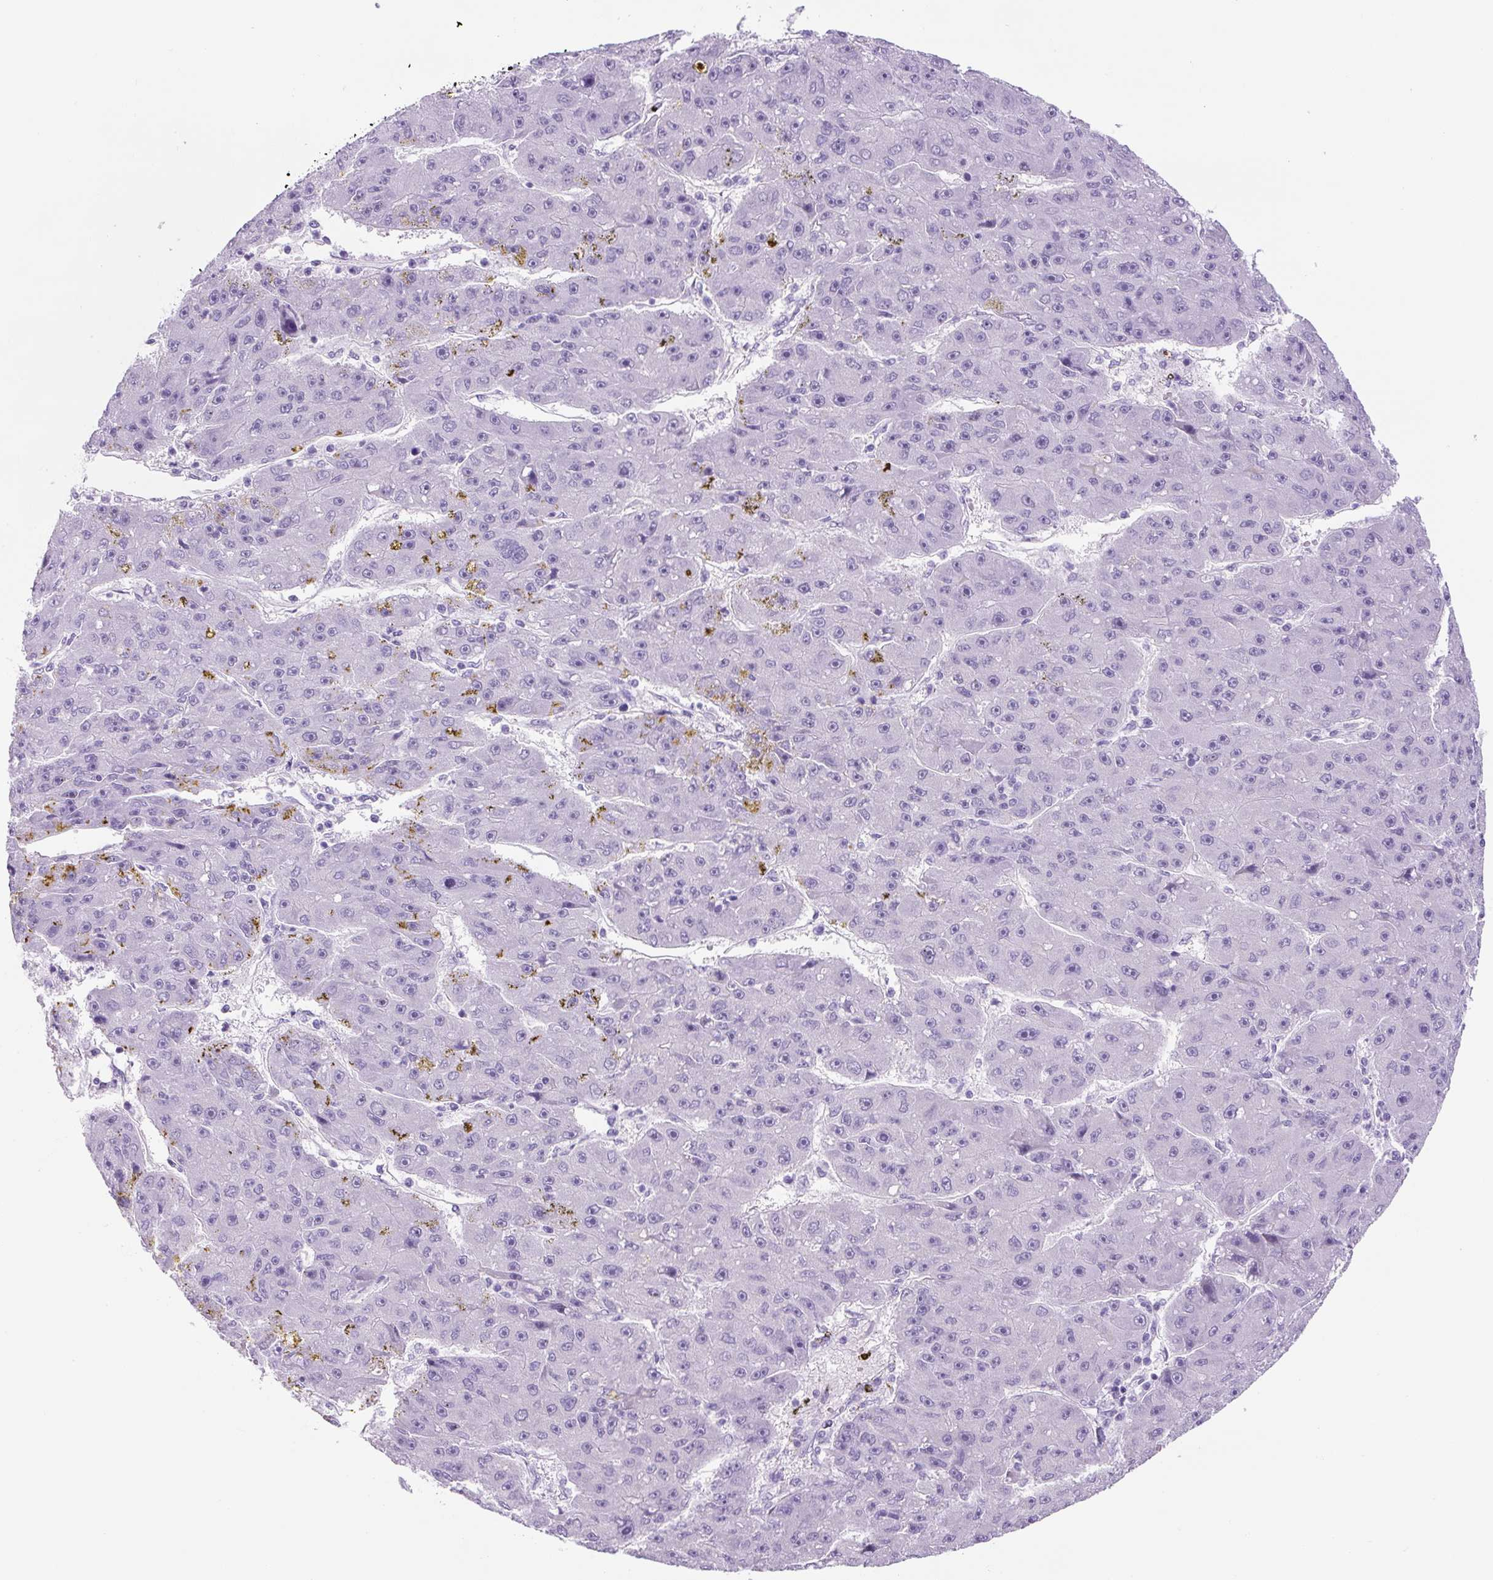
{"staining": {"intensity": "negative", "quantity": "none", "location": "none"}, "tissue": "liver cancer", "cell_type": "Tumor cells", "image_type": "cancer", "snomed": [{"axis": "morphology", "description": "Carcinoma, Hepatocellular, NOS"}, {"axis": "topography", "description": "Liver"}], "caption": "Photomicrograph shows no significant protein positivity in tumor cells of liver hepatocellular carcinoma. (Brightfield microscopy of DAB IHC at high magnification).", "gene": "UBL3", "patient": {"sex": "male", "age": 67}}